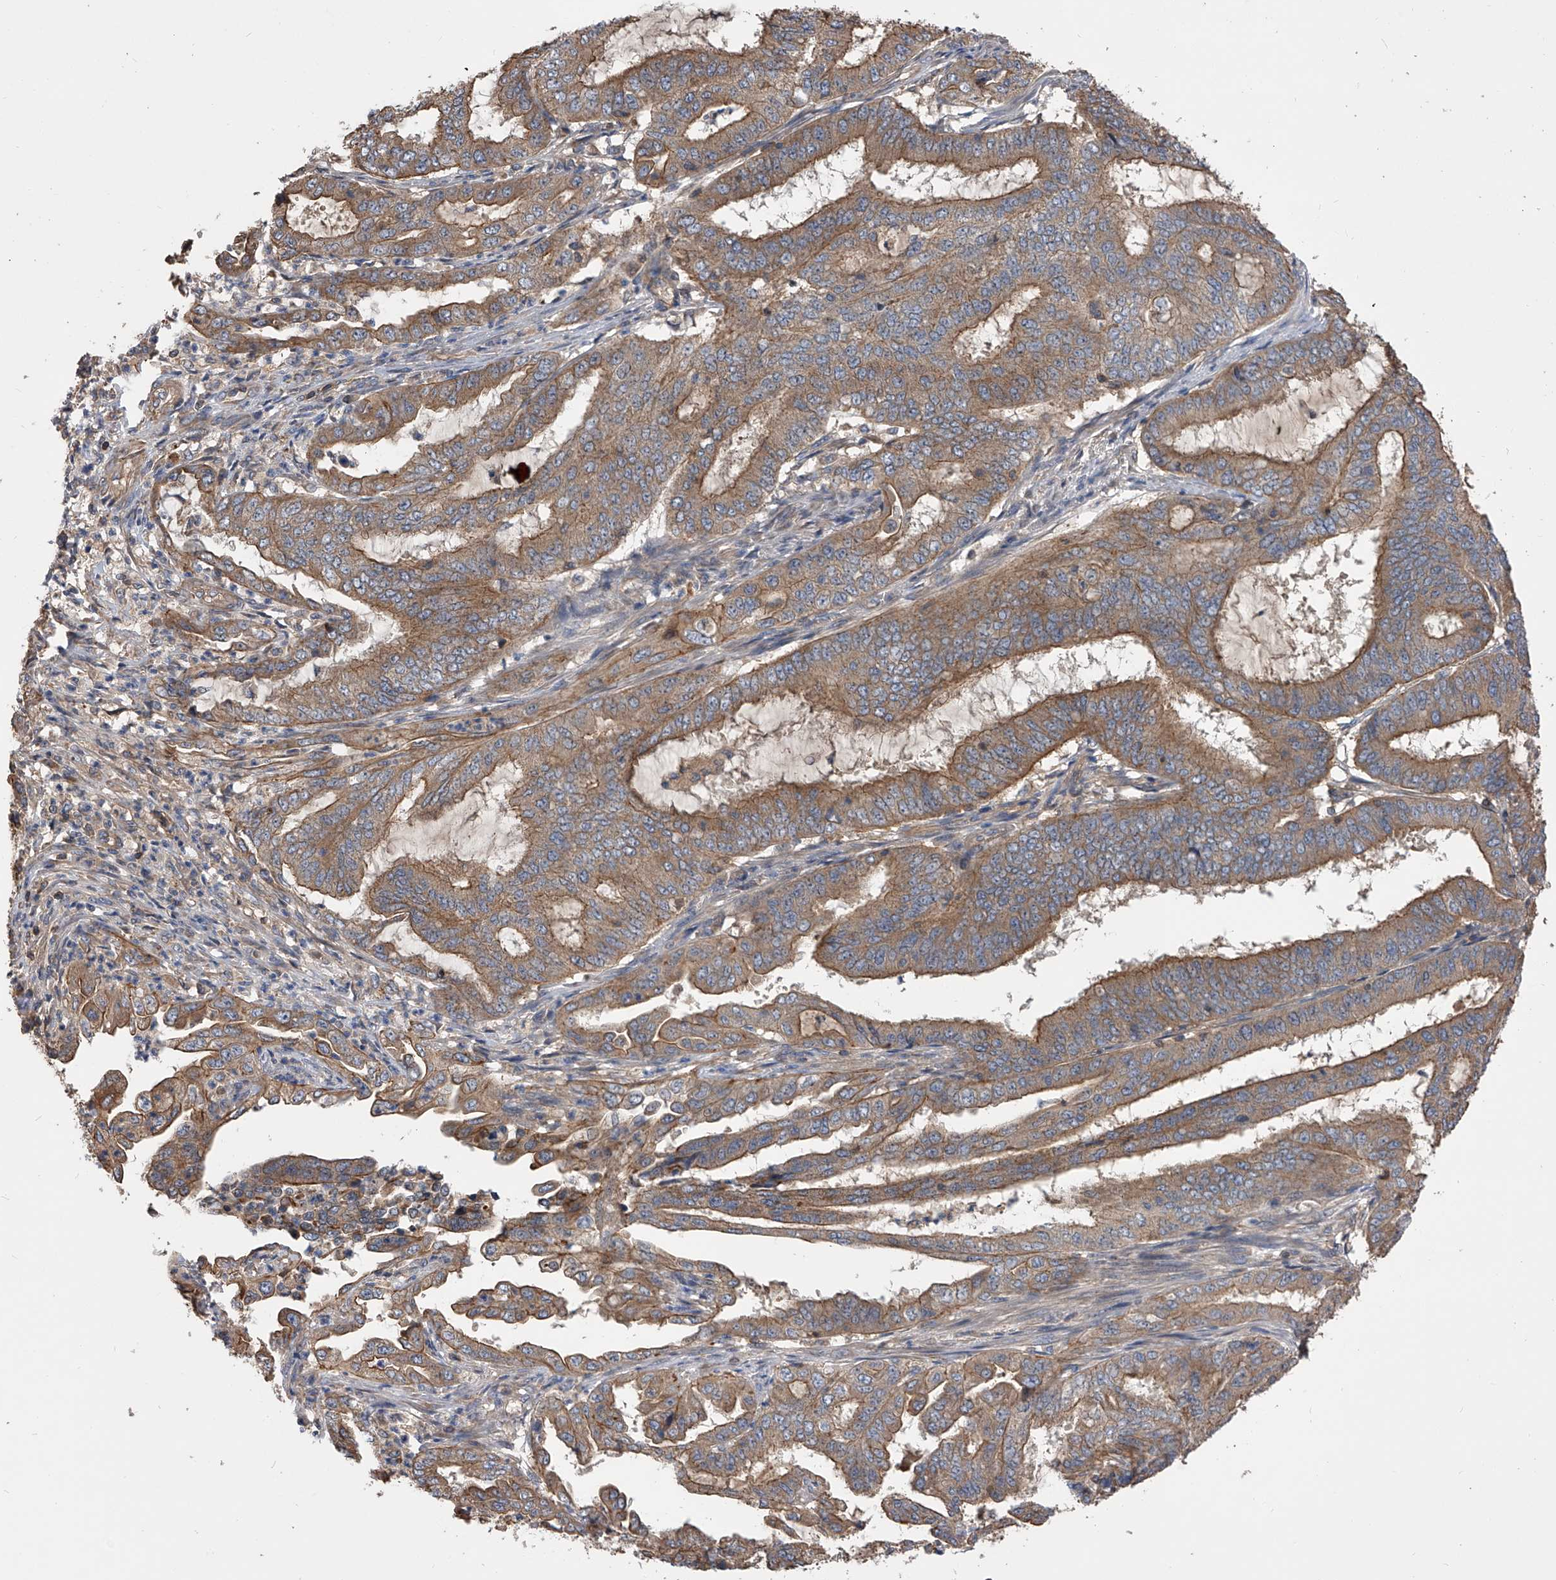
{"staining": {"intensity": "moderate", "quantity": ">75%", "location": "cytoplasmic/membranous"}, "tissue": "endometrial cancer", "cell_type": "Tumor cells", "image_type": "cancer", "snomed": [{"axis": "morphology", "description": "Adenocarcinoma, NOS"}, {"axis": "topography", "description": "Endometrium"}], "caption": "Protein expression analysis of human adenocarcinoma (endometrial) reveals moderate cytoplasmic/membranous positivity in about >75% of tumor cells. The staining was performed using DAB (3,3'-diaminobenzidine), with brown indicating positive protein expression. Nuclei are stained blue with hematoxylin.", "gene": "CUL7", "patient": {"sex": "female", "age": 51}}